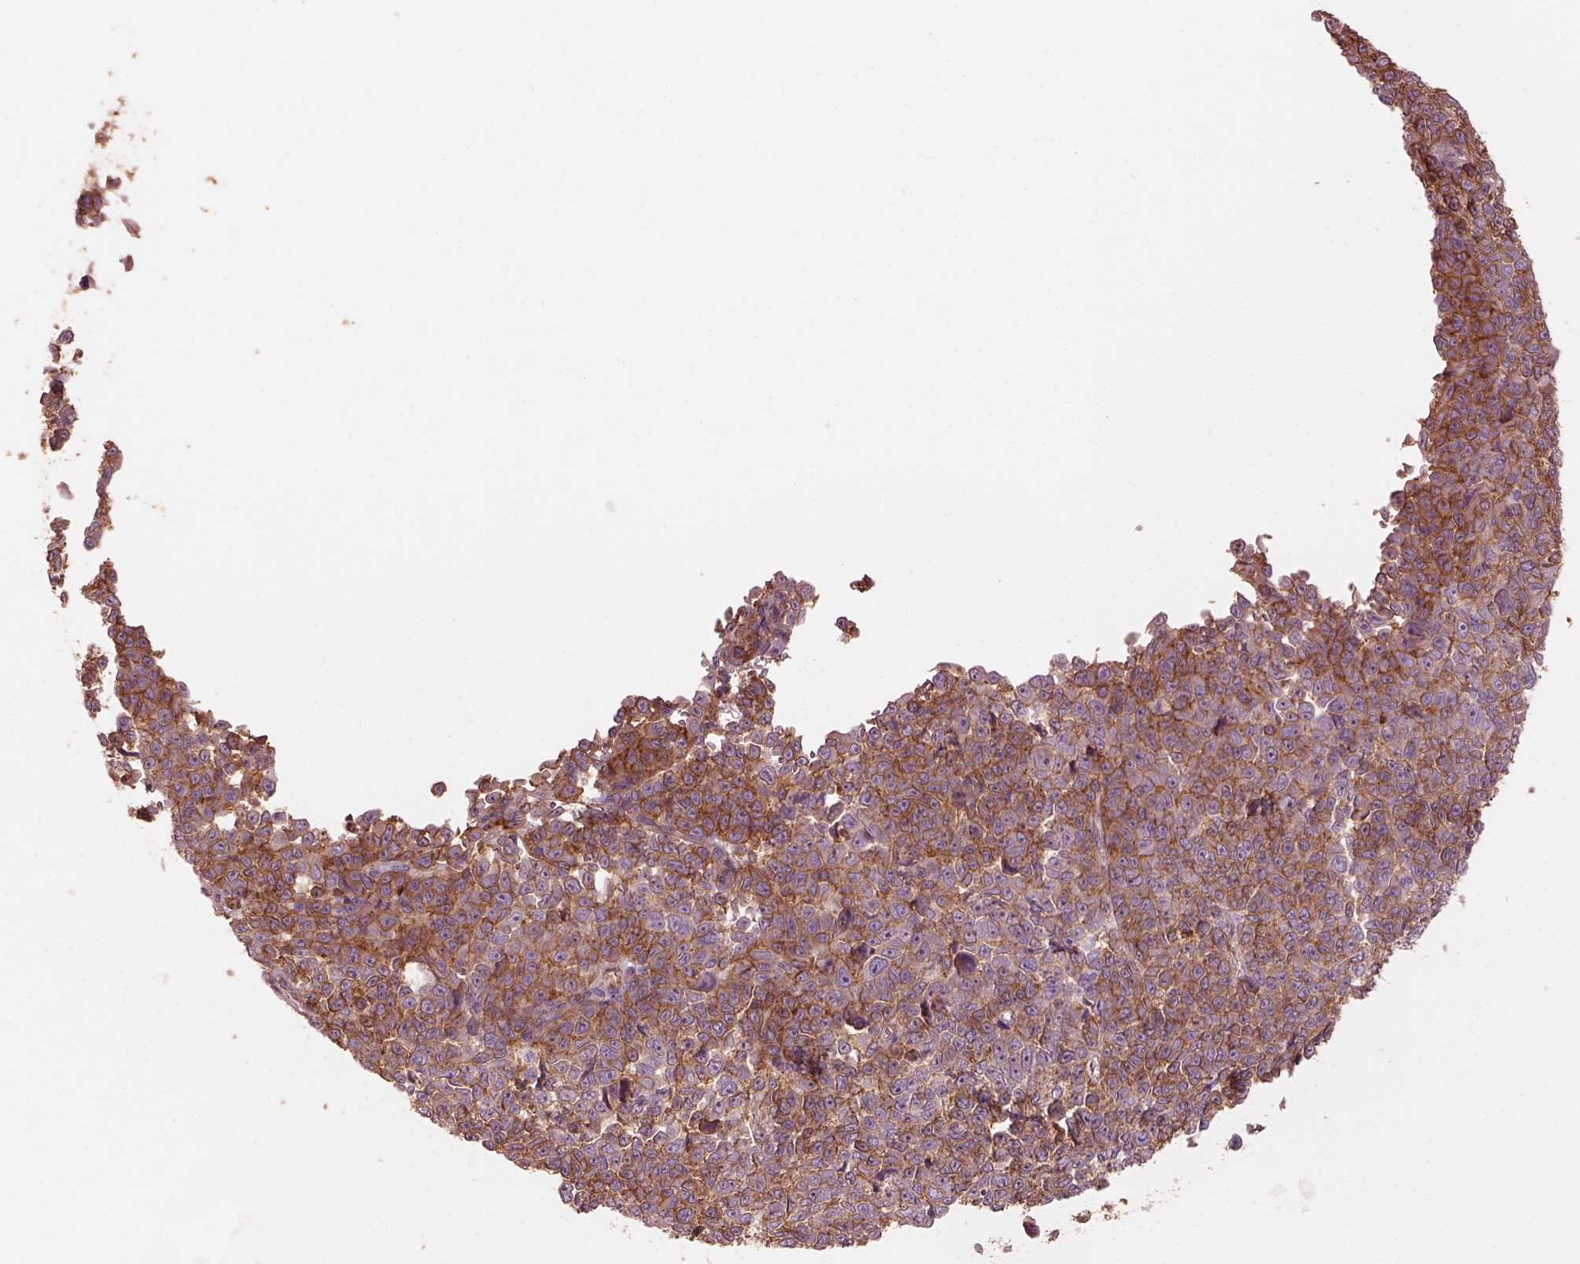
{"staining": {"intensity": "moderate", "quantity": ">75%", "location": "cytoplasmic/membranous"}, "tissue": "melanoma", "cell_type": "Tumor cells", "image_type": "cancer", "snomed": [{"axis": "morphology", "description": "Malignant melanoma, NOS"}, {"axis": "topography", "description": "Skin"}], "caption": "Immunohistochemistry (DAB) staining of malignant melanoma demonstrates moderate cytoplasmic/membranous protein staining in about >75% of tumor cells.", "gene": "ELAPOR1", "patient": {"sex": "female", "age": 95}}